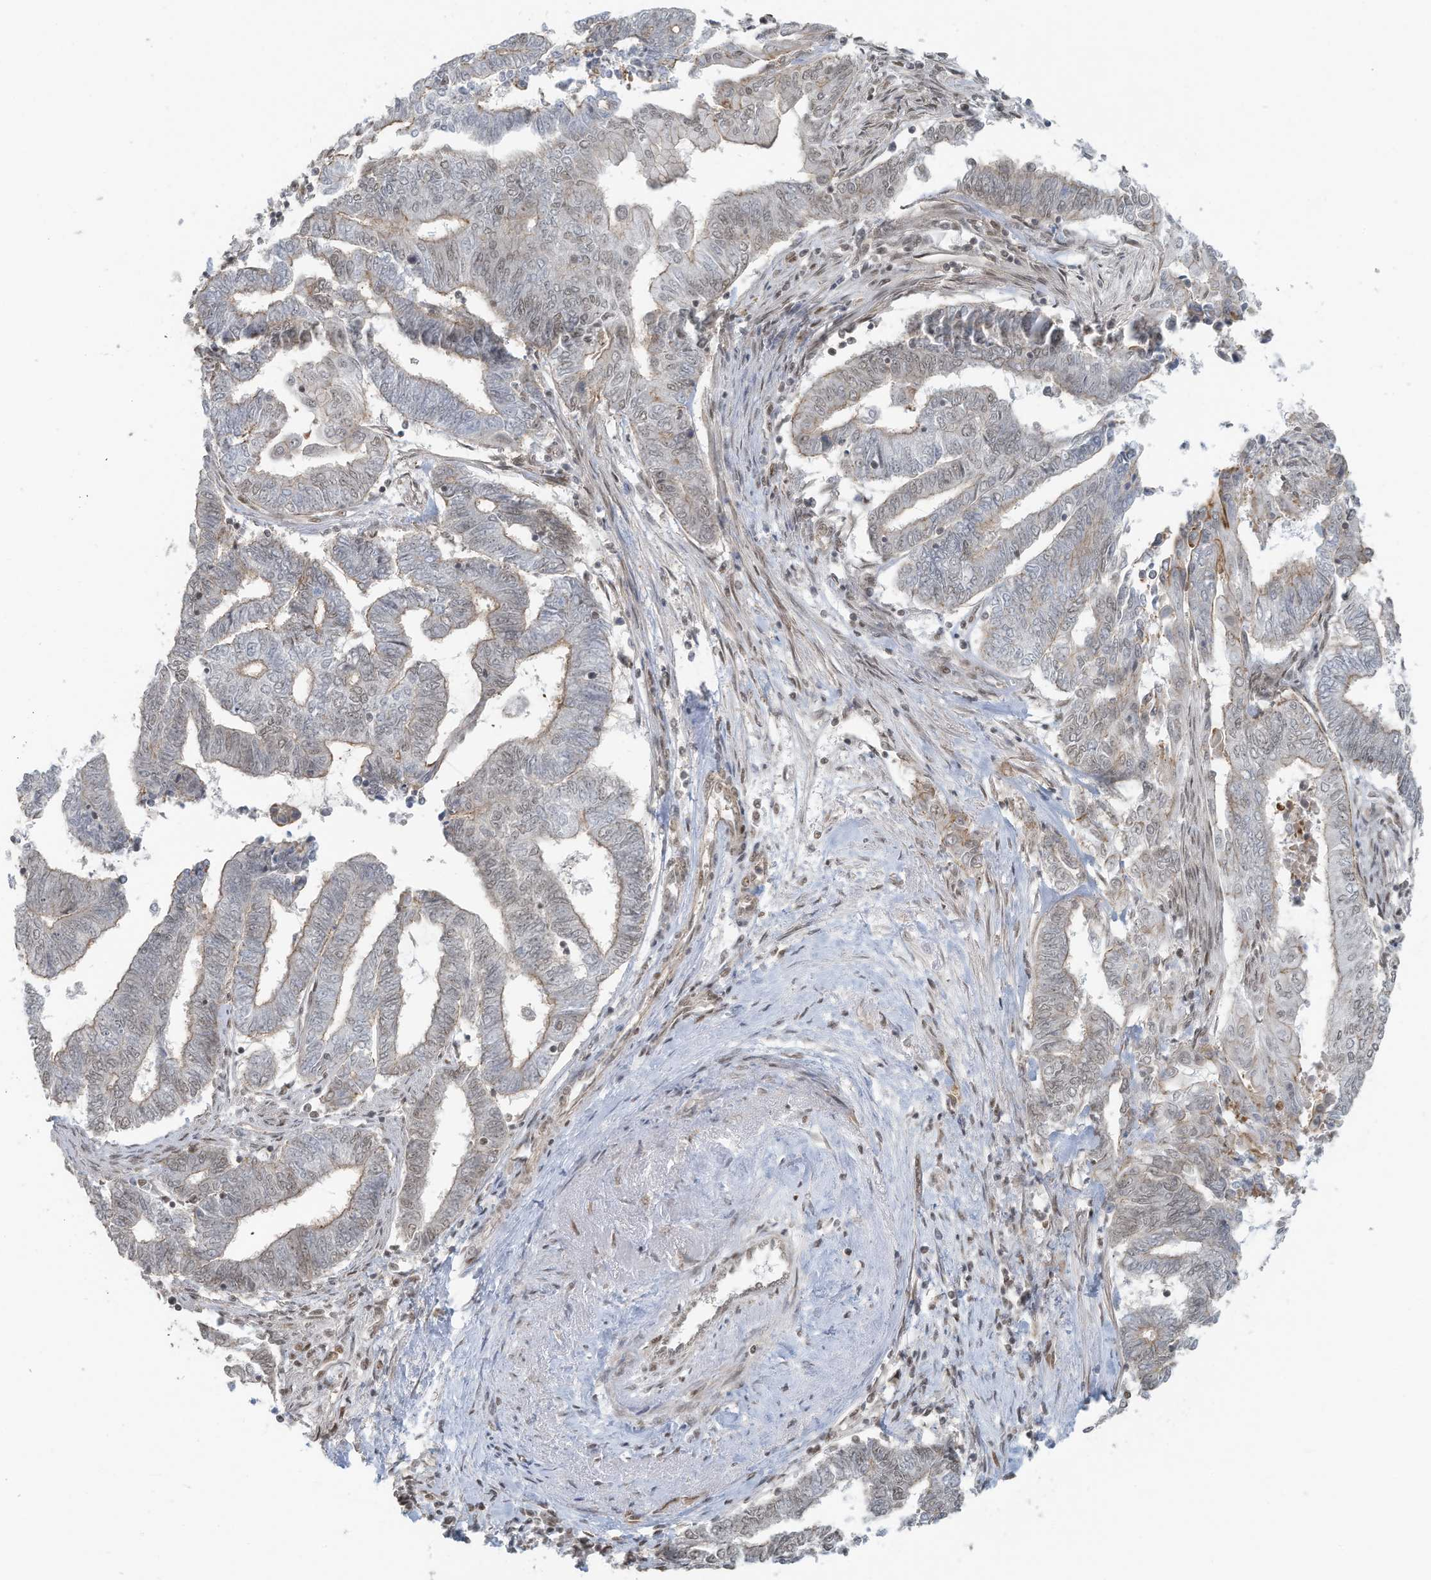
{"staining": {"intensity": "weak", "quantity": "25%-75%", "location": "nuclear"}, "tissue": "endometrial cancer", "cell_type": "Tumor cells", "image_type": "cancer", "snomed": [{"axis": "morphology", "description": "Adenocarcinoma, NOS"}, {"axis": "topography", "description": "Uterus"}, {"axis": "topography", "description": "Endometrium"}], "caption": "Protein expression analysis of human endometrial cancer reveals weak nuclear positivity in approximately 25%-75% of tumor cells.", "gene": "DBR1", "patient": {"sex": "female", "age": 70}}